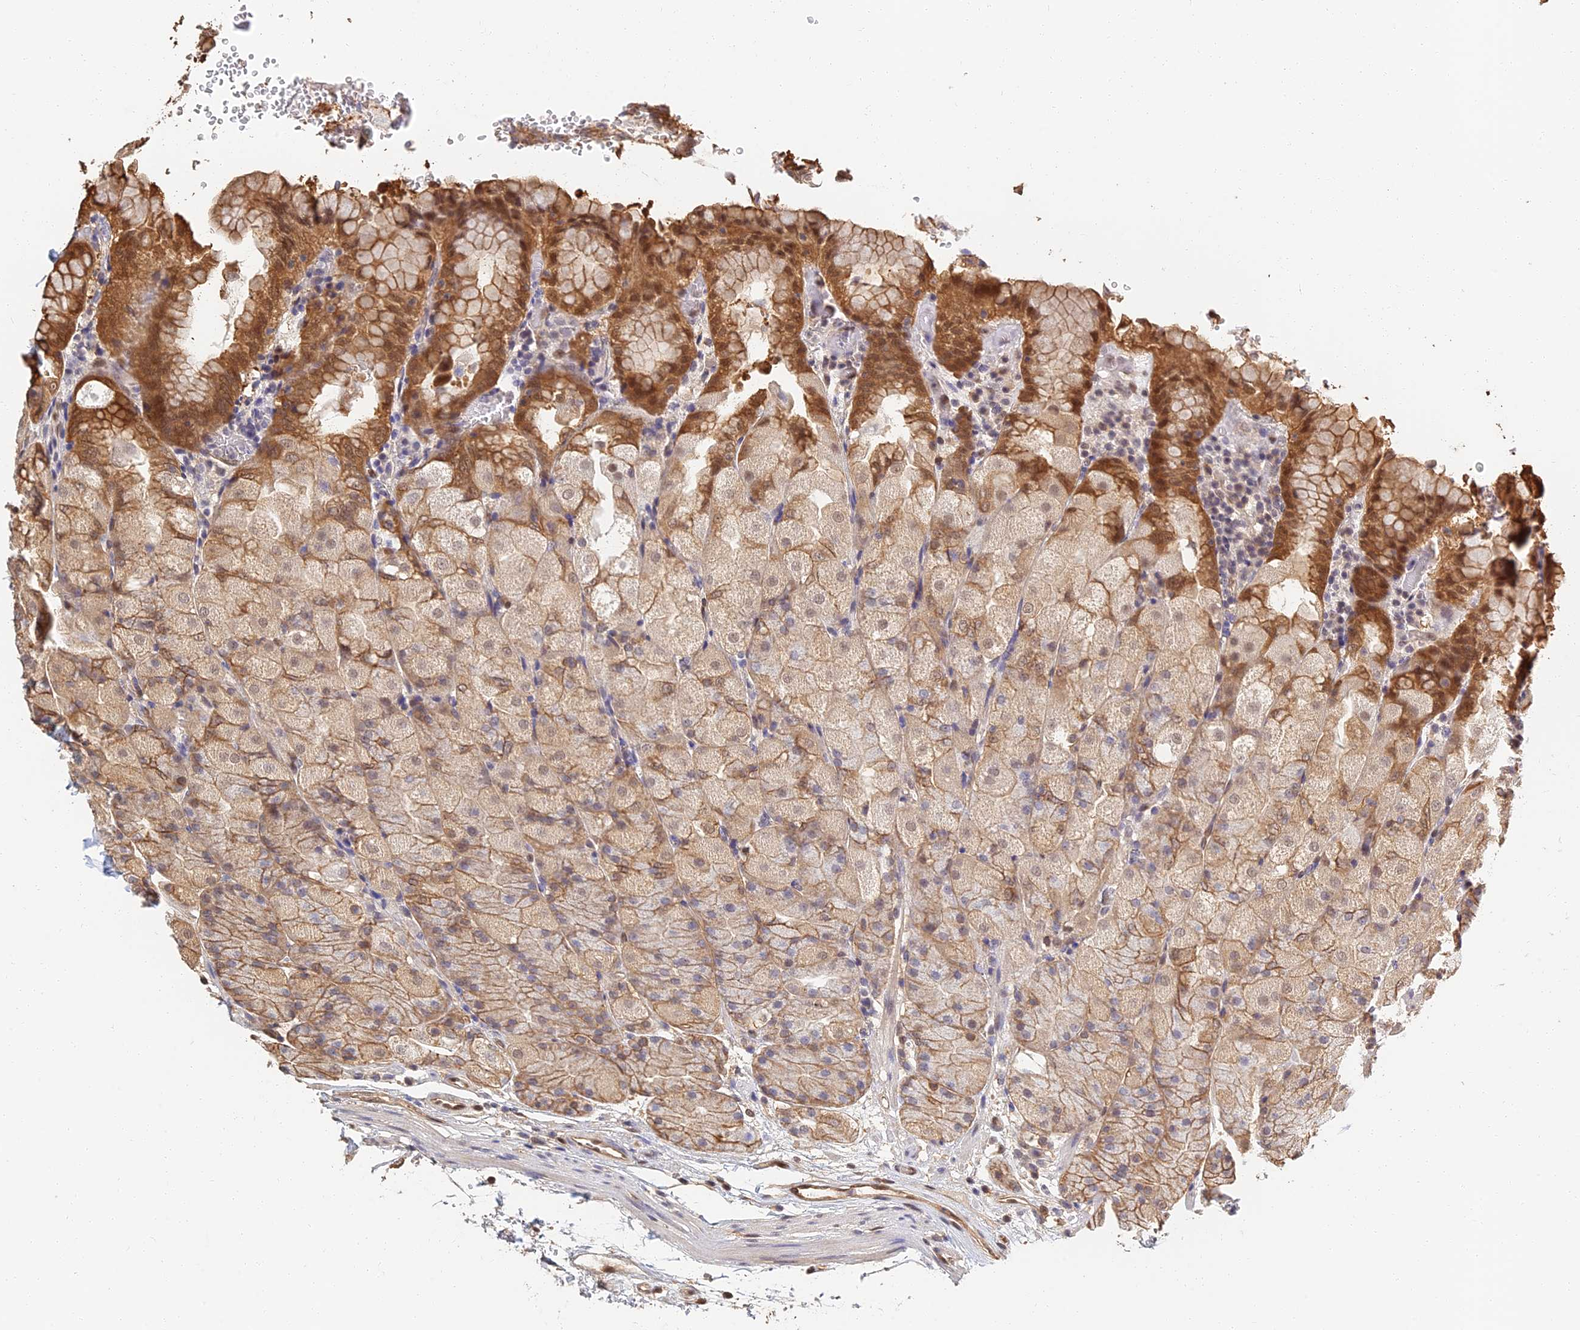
{"staining": {"intensity": "strong", "quantity": ">75%", "location": "cytoplasmic/membranous,nuclear"}, "tissue": "stomach", "cell_type": "Glandular cells", "image_type": "normal", "snomed": [{"axis": "morphology", "description": "Normal tissue, NOS"}, {"axis": "topography", "description": "Stomach, upper"}, {"axis": "topography", "description": "Stomach, lower"}], "caption": "A brown stain labels strong cytoplasmic/membranous,nuclear positivity of a protein in glandular cells of unremarkable stomach. (DAB IHC with brightfield microscopy, high magnification).", "gene": "LRRN3", "patient": {"sex": "male", "age": 62}}